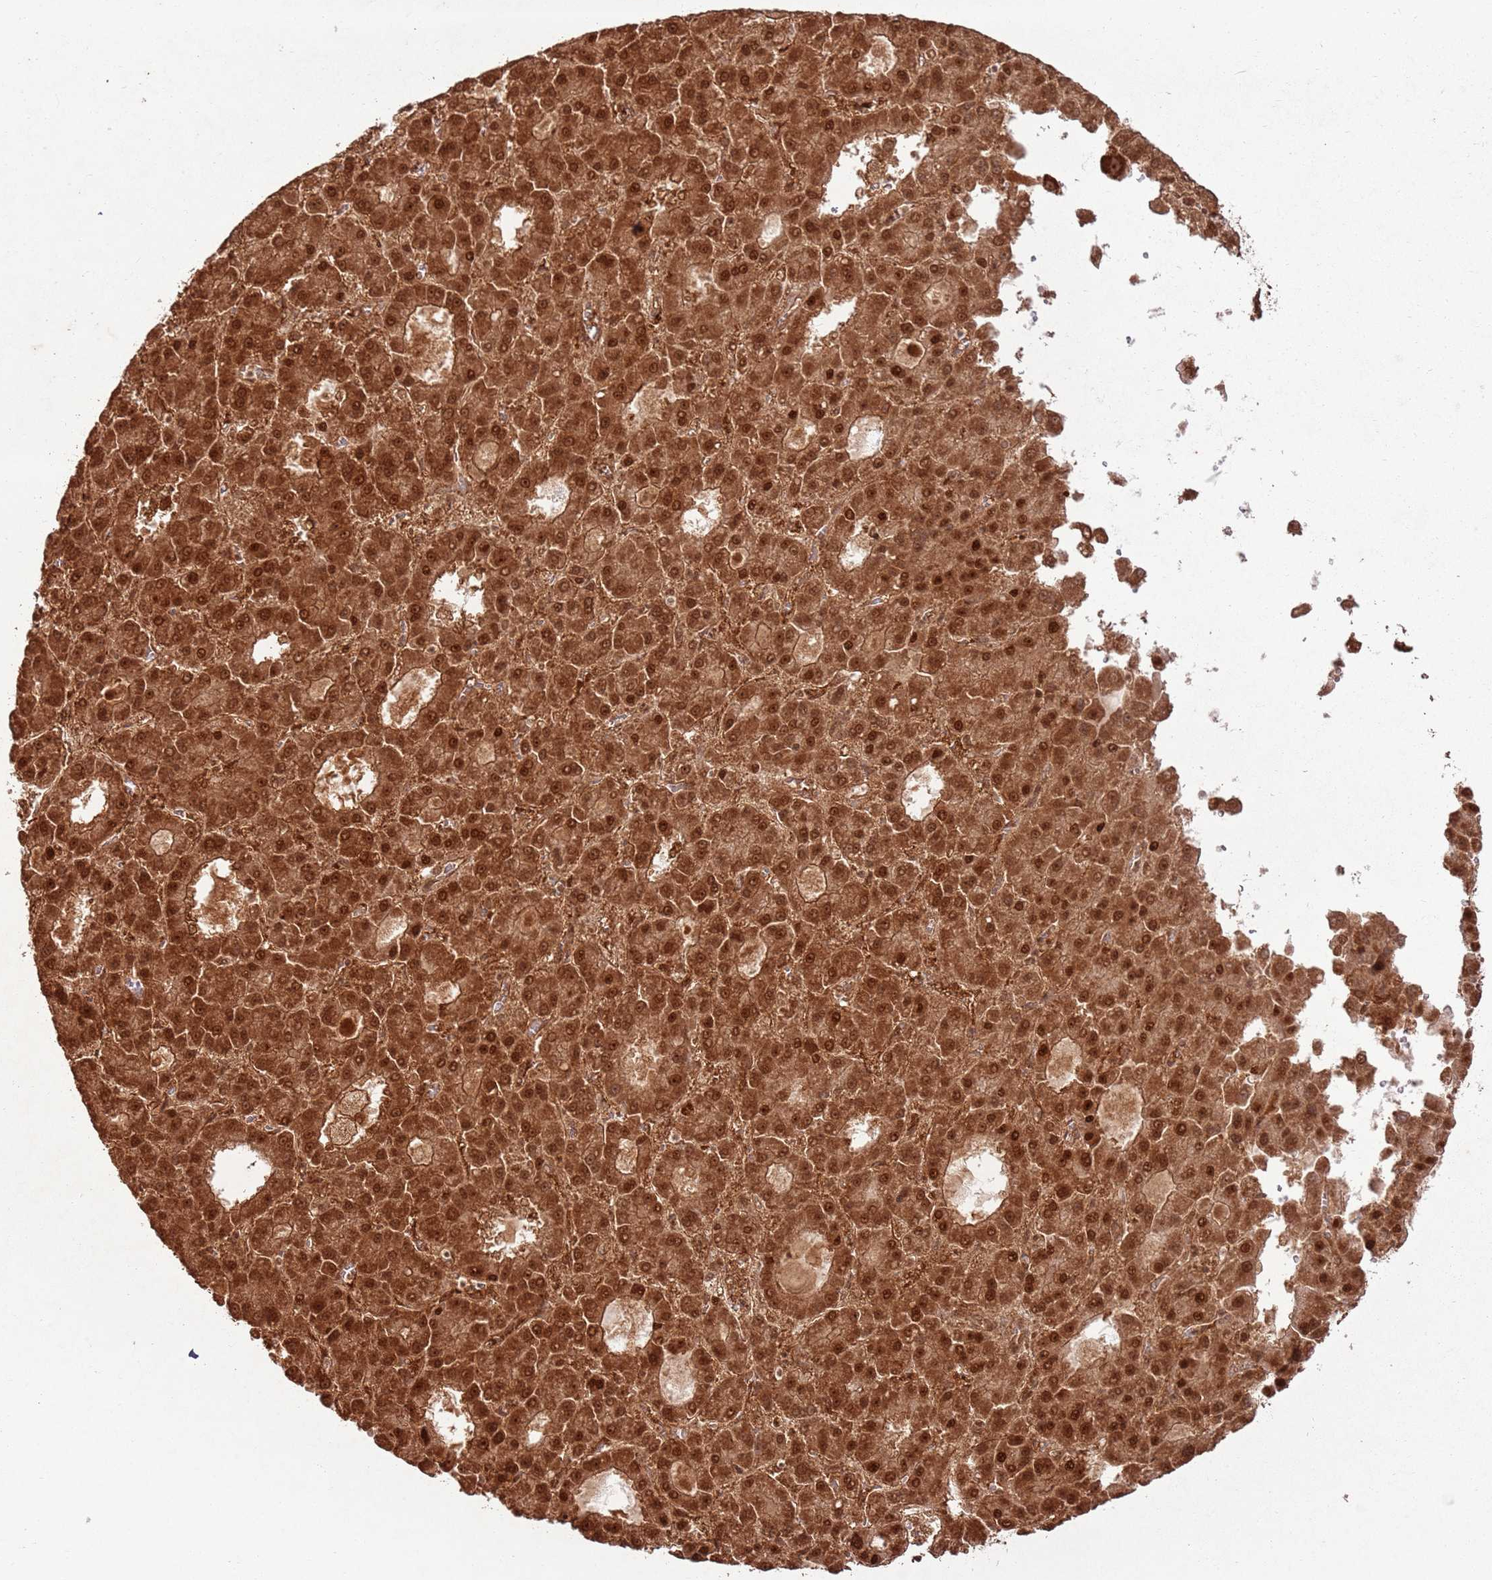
{"staining": {"intensity": "strong", "quantity": ">75%", "location": "cytoplasmic/membranous,nuclear"}, "tissue": "liver cancer", "cell_type": "Tumor cells", "image_type": "cancer", "snomed": [{"axis": "morphology", "description": "Carcinoma, Hepatocellular, NOS"}, {"axis": "topography", "description": "Liver"}], "caption": "Hepatocellular carcinoma (liver) stained with IHC shows strong cytoplasmic/membranous and nuclear staining in approximately >75% of tumor cells.", "gene": "TBC1D13", "patient": {"sex": "male", "age": 70}}